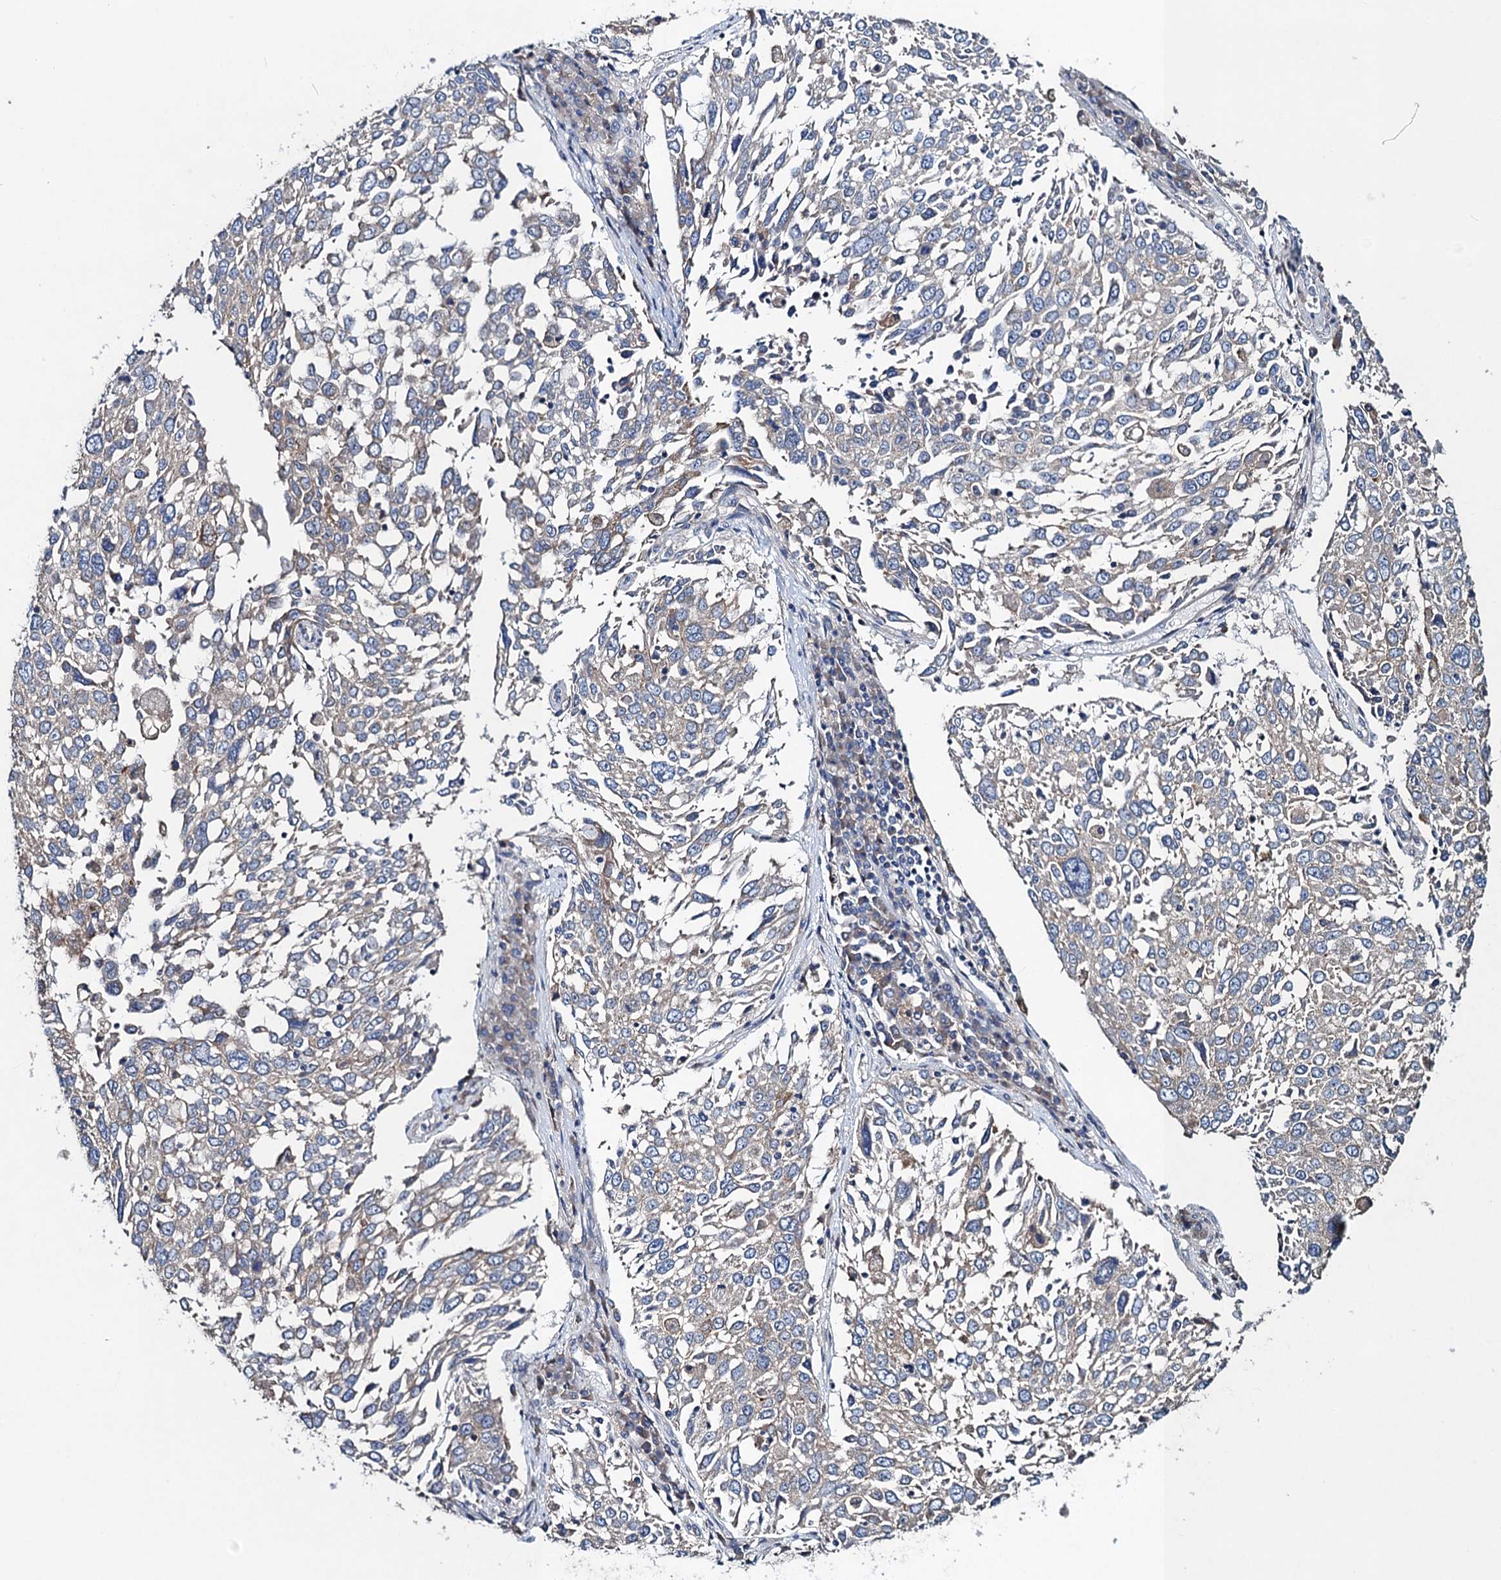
{"staining": {"intensity": "weak", "quantity": "<25%", "location": "cytoplasmic/membranous"}, "tissue": "lung cancer", "cell_type": "Tumor cells", "image_type": "cancer", "snomed": [{"axis": "morphology", "description": "Squamous cell carcinoma, NOS"}, {"axis": "topography", "description": "Lung"}], "caption": "This histopathology image is of lung squamous cell carcinoma stained with immunohistochemistry (IHC) to label a protein in brown with the nuclei are counter-stained blue. There is no staining in tumor cells.", "gene": "SNAP29", "patient": {"sex": "male", "age": 65}}